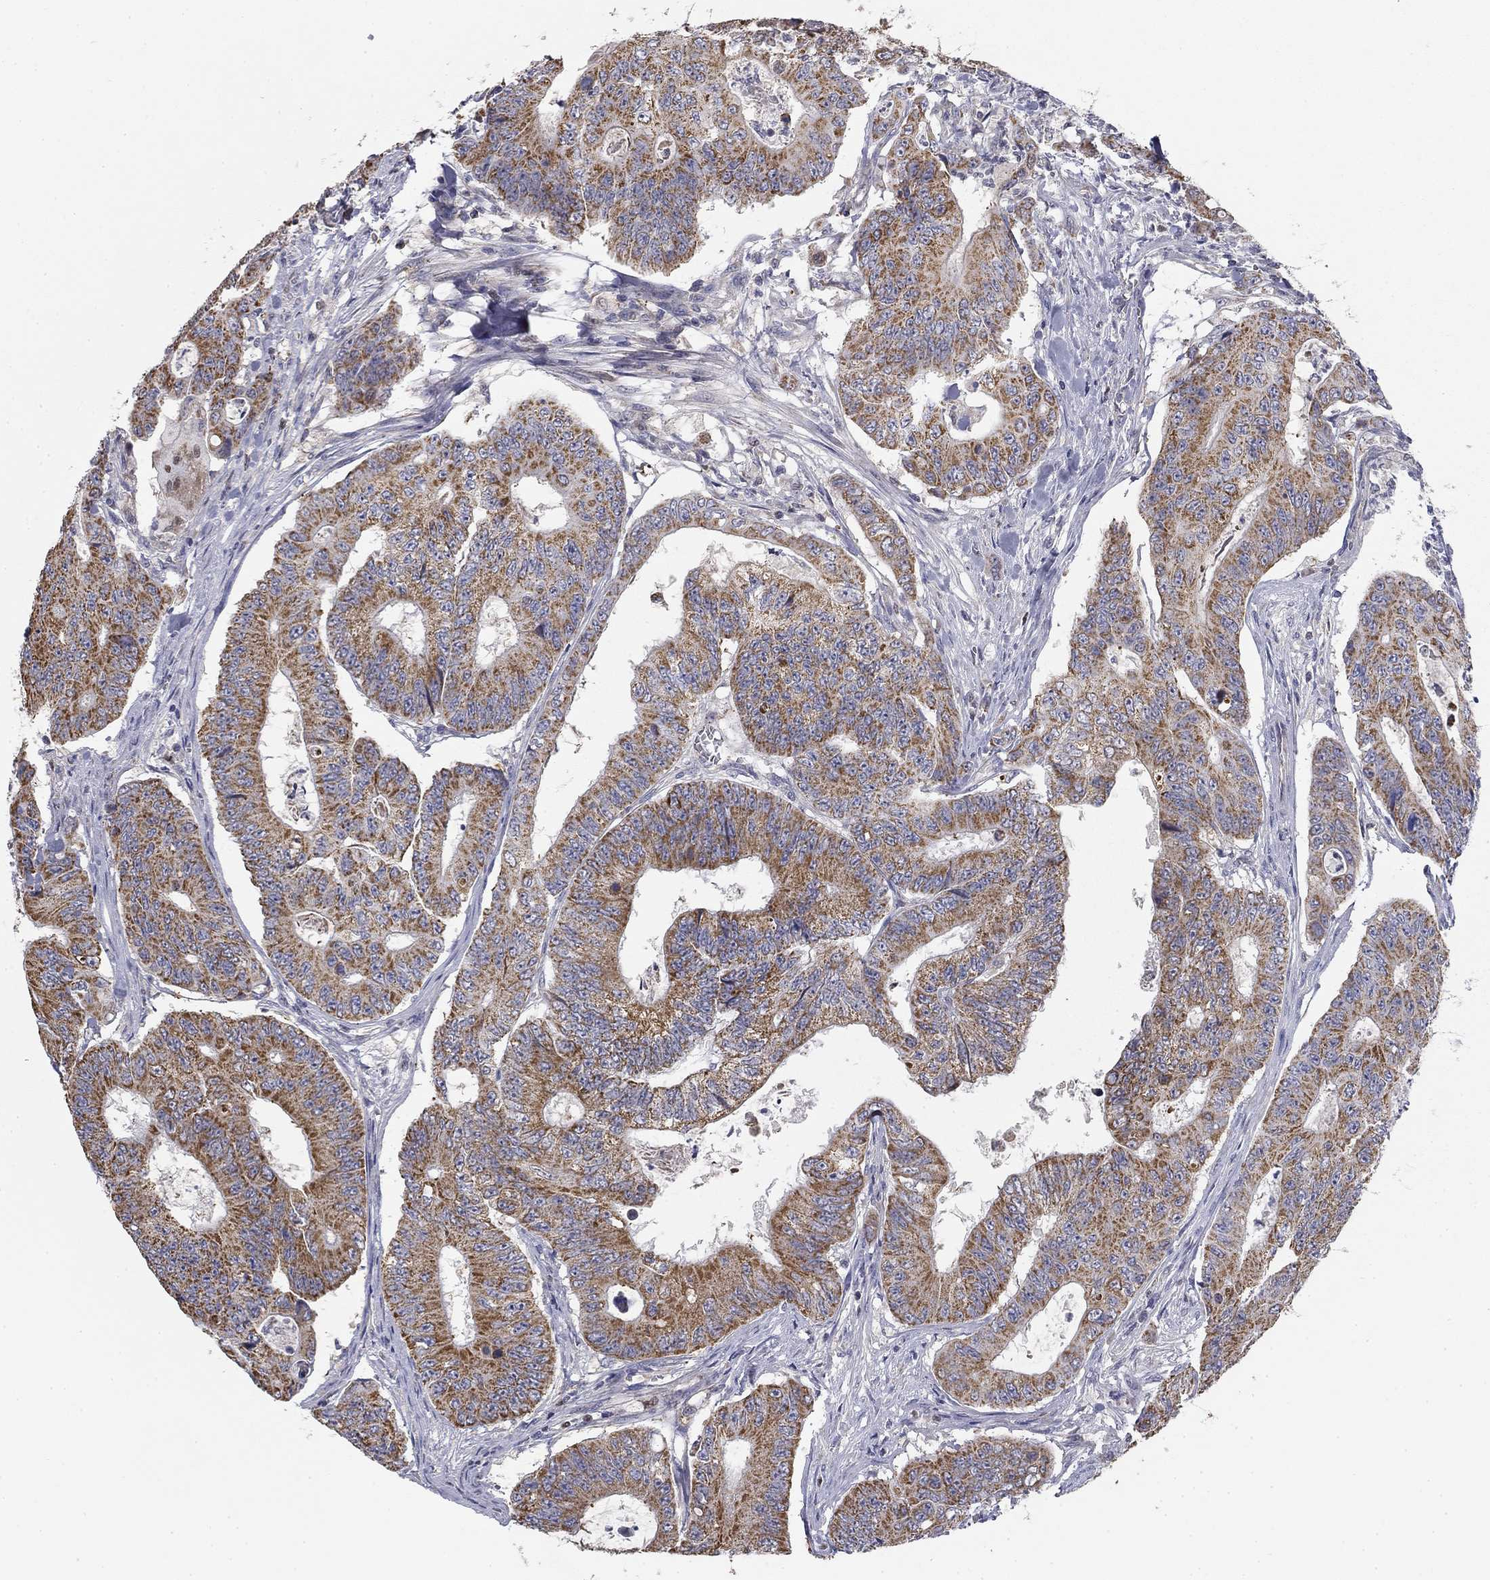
{"staining": {"intensity": "moderate", "quantity": ">75%", "location": "cytoplasmic/membranous"}, "tissue": "colorectal cancer", "cell_type": "Tumor cells", "image_type": "cancer", "snomed": [{"axis": "morphology", "description": "Adenocarcinoma, NOS"}, {"axis": "topography", "description": "Colon"}], "caption": "Immunohistochemical staining of human colorectal cancer demonstrates medium levels of moderate cytoplasmic/membranous positivity in about >75% of tumor cells.", "gene": "SLC2A9", "patient": {"sex": "female", "age": 48}}